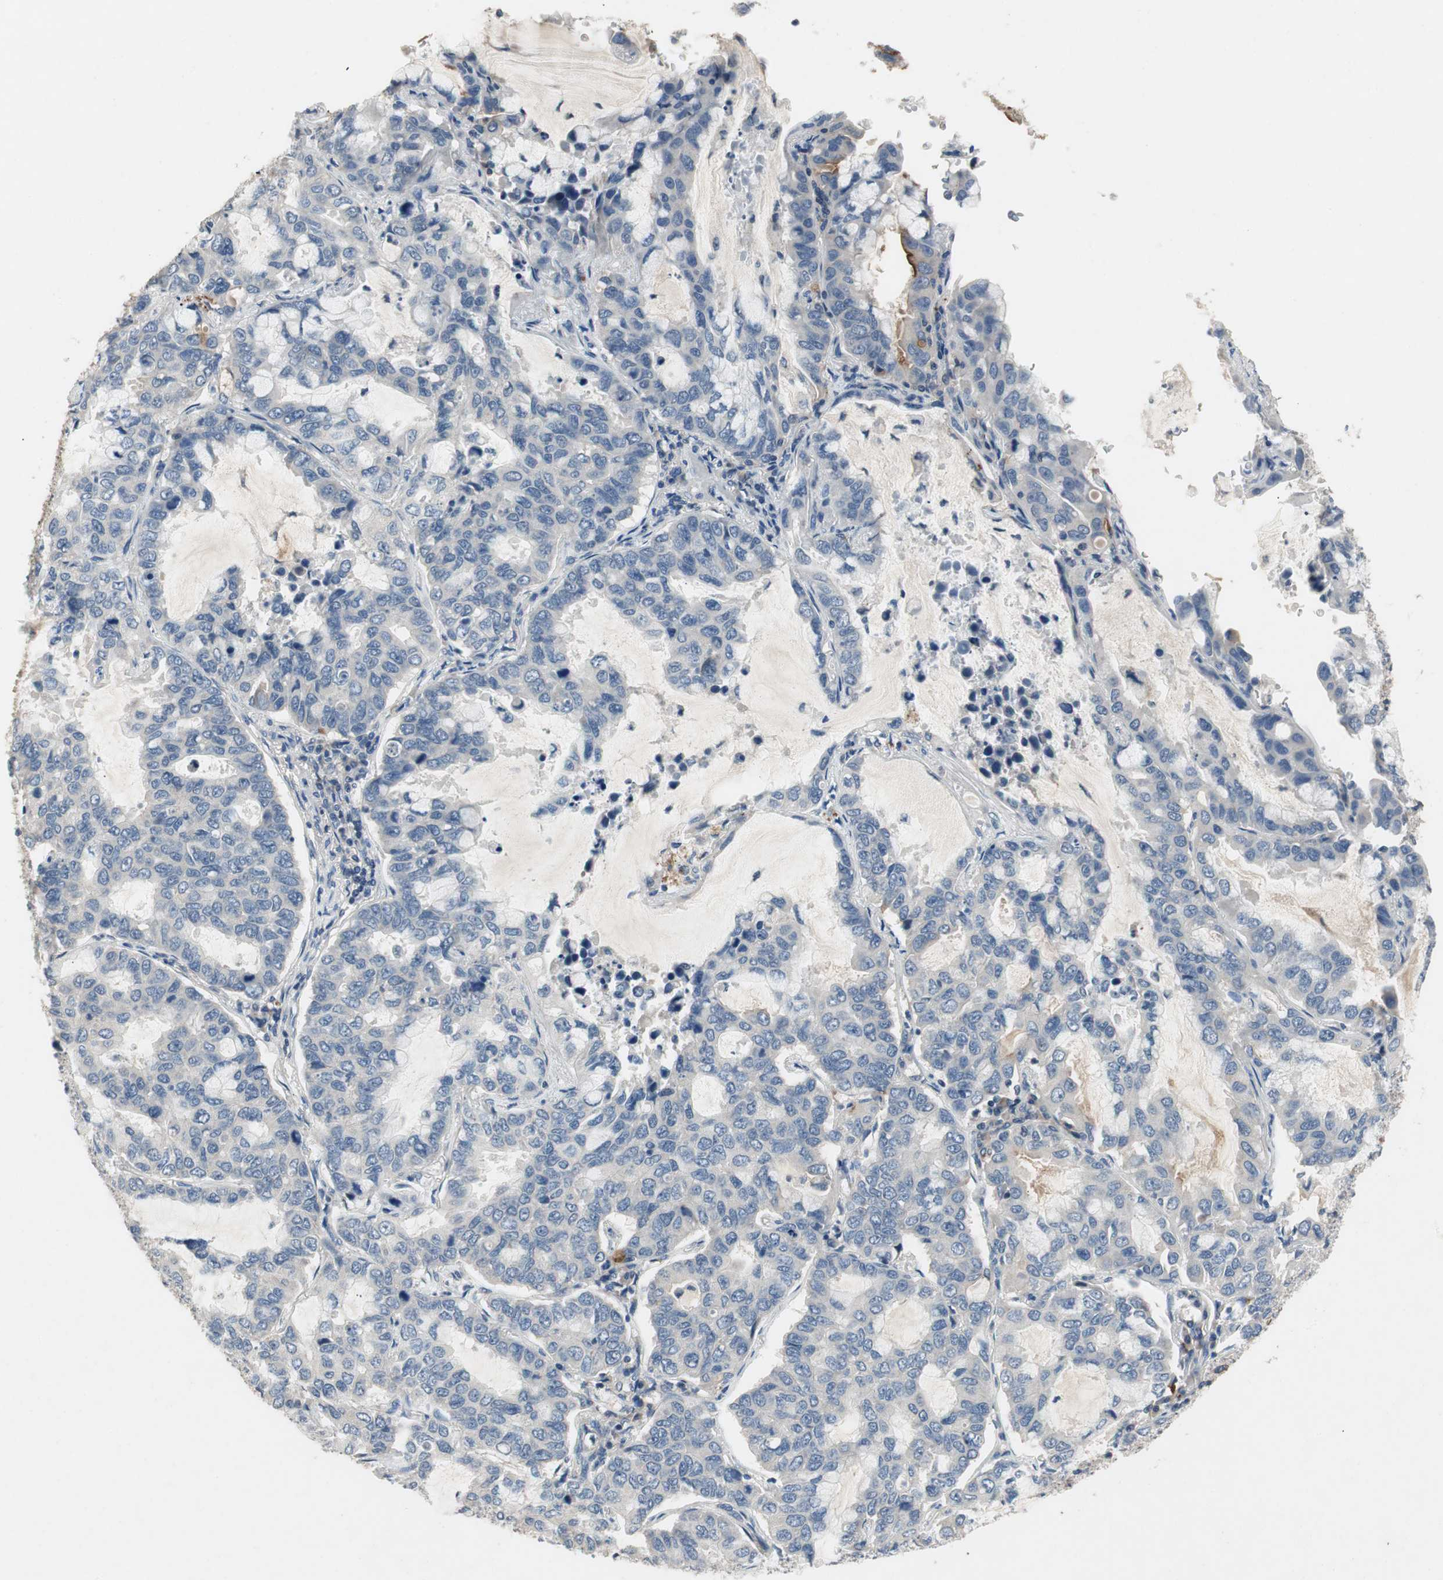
{"staining": {"intensity": "negative", "quantity": "none", "location": "none"}, "tissue": "lung cancer", "cell_type": "Tumor cells", "image_type": "cancer", "snomed": [{"axis": "morphology", "description": "Adenocarcinoma, NOS"}, {"axis": "topography", "description": "Lung"}], "caption": "A photomicrograph of lung adenocarcinoma stained for a protein shows no brown staining in tumor cells.", "gene": "ALPL", "patient": {"sex": "male", "age": 64}}